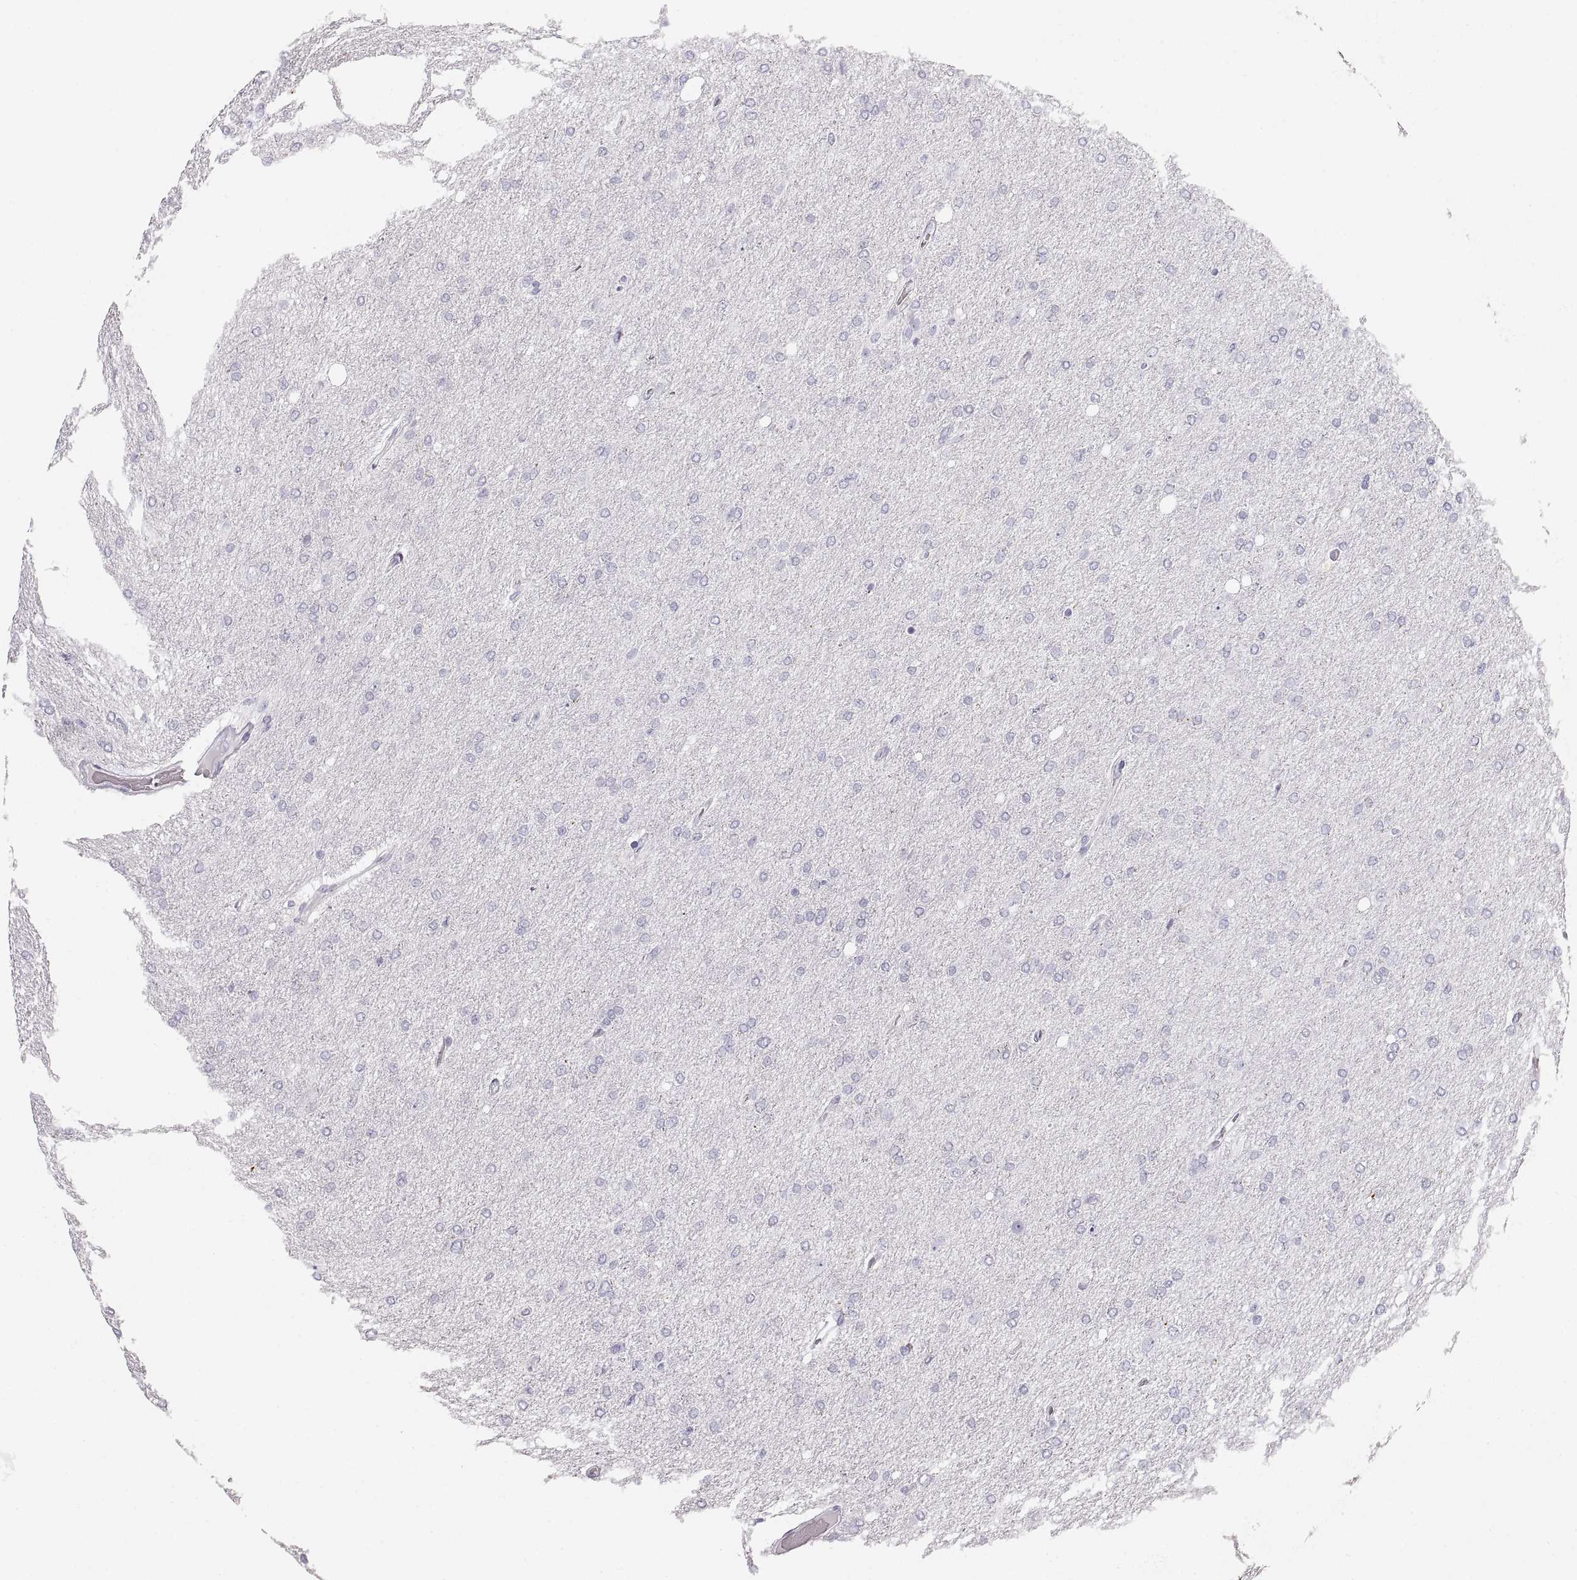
{"staining": {"intensity": "negative", "quantity": "none", "location": "none"}, "tissue": "glioma", "cell_type": "Tumor cells", "image_type": "cancer", "snomed": [{"axis": "morphology", "description": "Glioma, malignant, High grade"}, {"axis": "topography", "description": "Cerebral cortex"}], "caption": "Glioma was stained to show a protein in brown. There is no significant staining in tumor cells.", "gene": "CRYAA", "patient": {"sex": "male", "age": 70}}